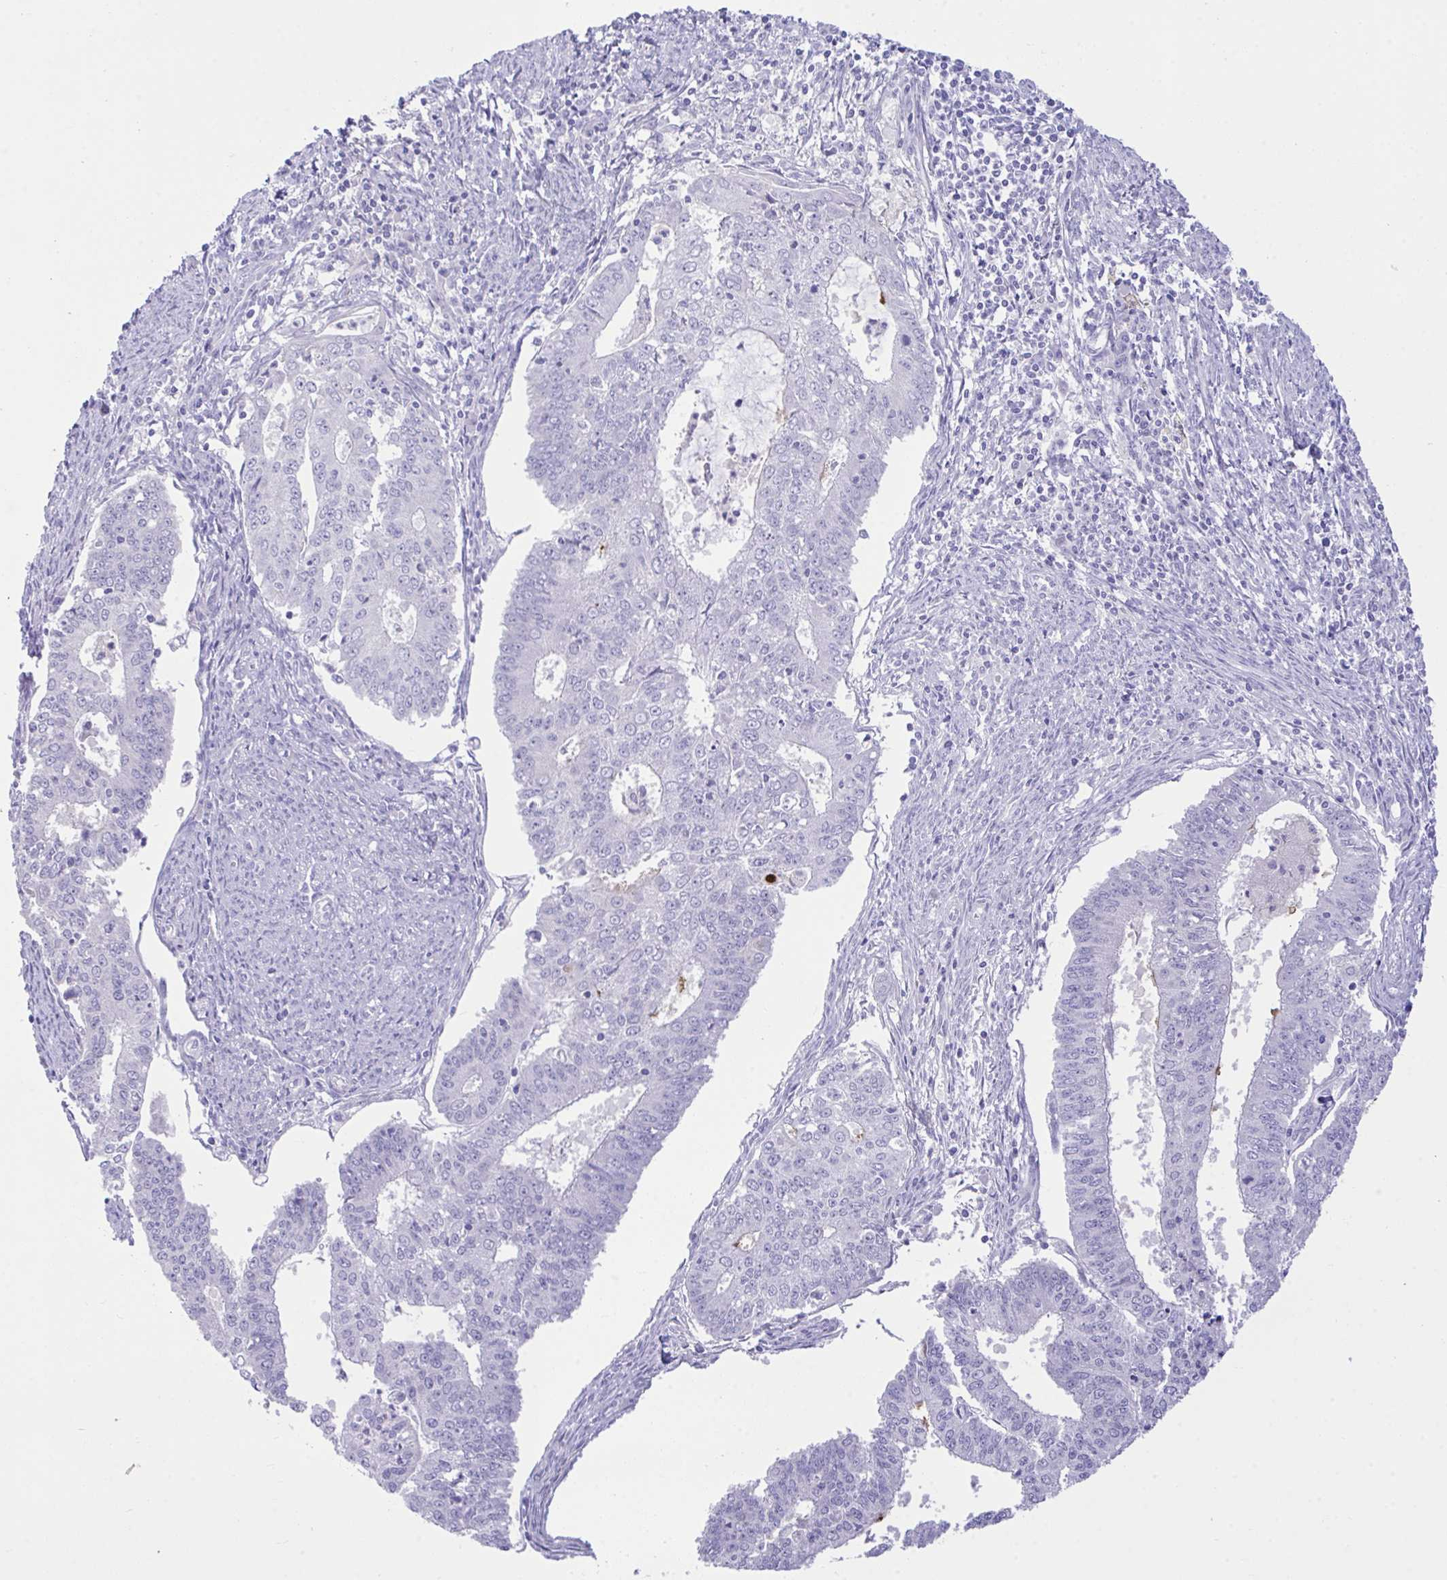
{"staining": {"intensity": "negative", "quantity": "none", "location": "none"}, "tissue": "endometrial cancer", "cell_type": "Tumor cells", "image_type": "cancer", "snomed": [{"axis": "morphology", "description": "Adenocarcinoma, NOS"}, {"axis": "topography", "description": "Endometrium"}], "caption": "Human adenocarcinoma (endometrial) stained for a protein using immunohistochemistry (IHC) displays no positivity in tumor cells.", "gene": "PLEKHH1", "patient": {"sex": "female", "age": 61}}